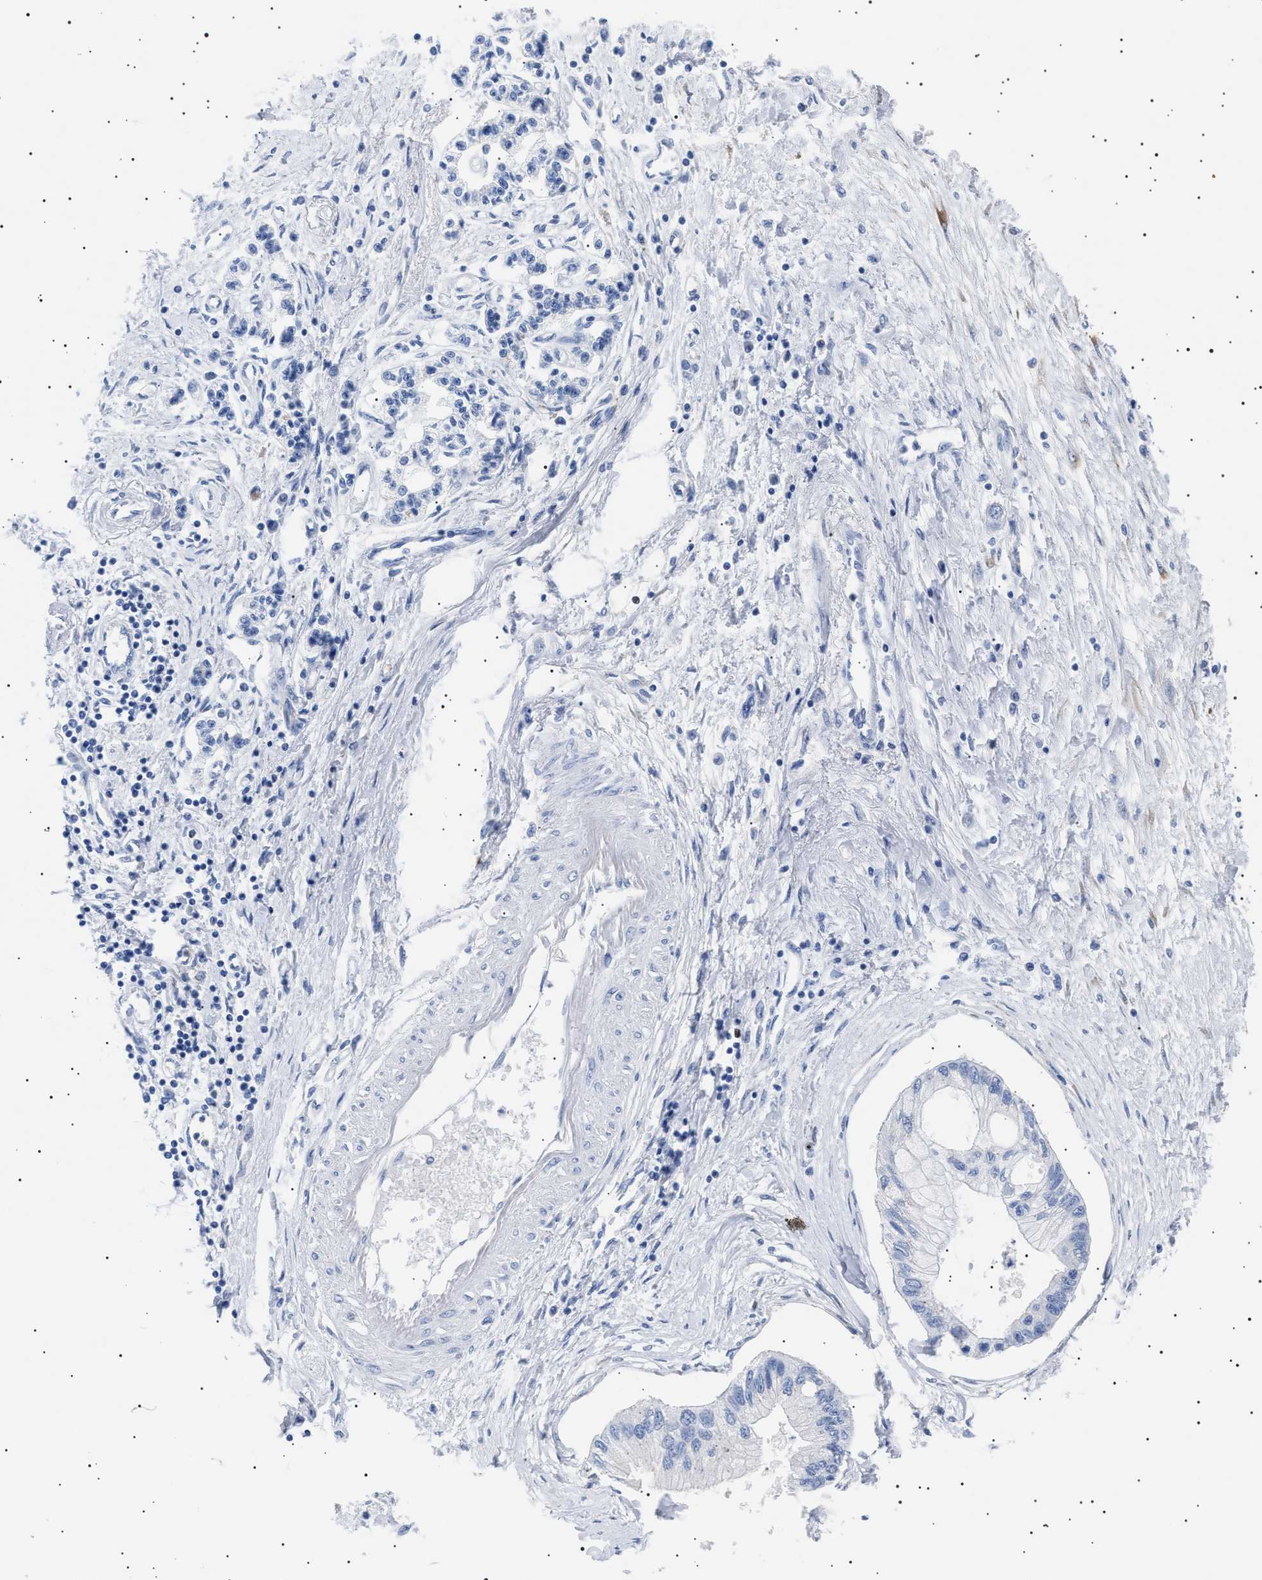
{"staining": {"intensity": "negative", "quantity": "none", "location": "none"}, "tissue": "pancreatic cancer", "cell_type": "Tumor cells", "image_type": "cancer", "snomed": [{"axis": "morphology", "description": "Adenocarcinoma, NOS"}, {"axis": "topography", "description": "Pancreas"}], "caption": "Protein analysis of adenocarcinoma (pancreatic) displays no significant positivity in tumor cells. Brightfield microscopy of immunohistochemistry (IHC) stained with DAB (brown) and hematoxylin (blue), captured at high magnification.", "gene": "HEMGN", "patient": {"sex": "female", "age": 77}}